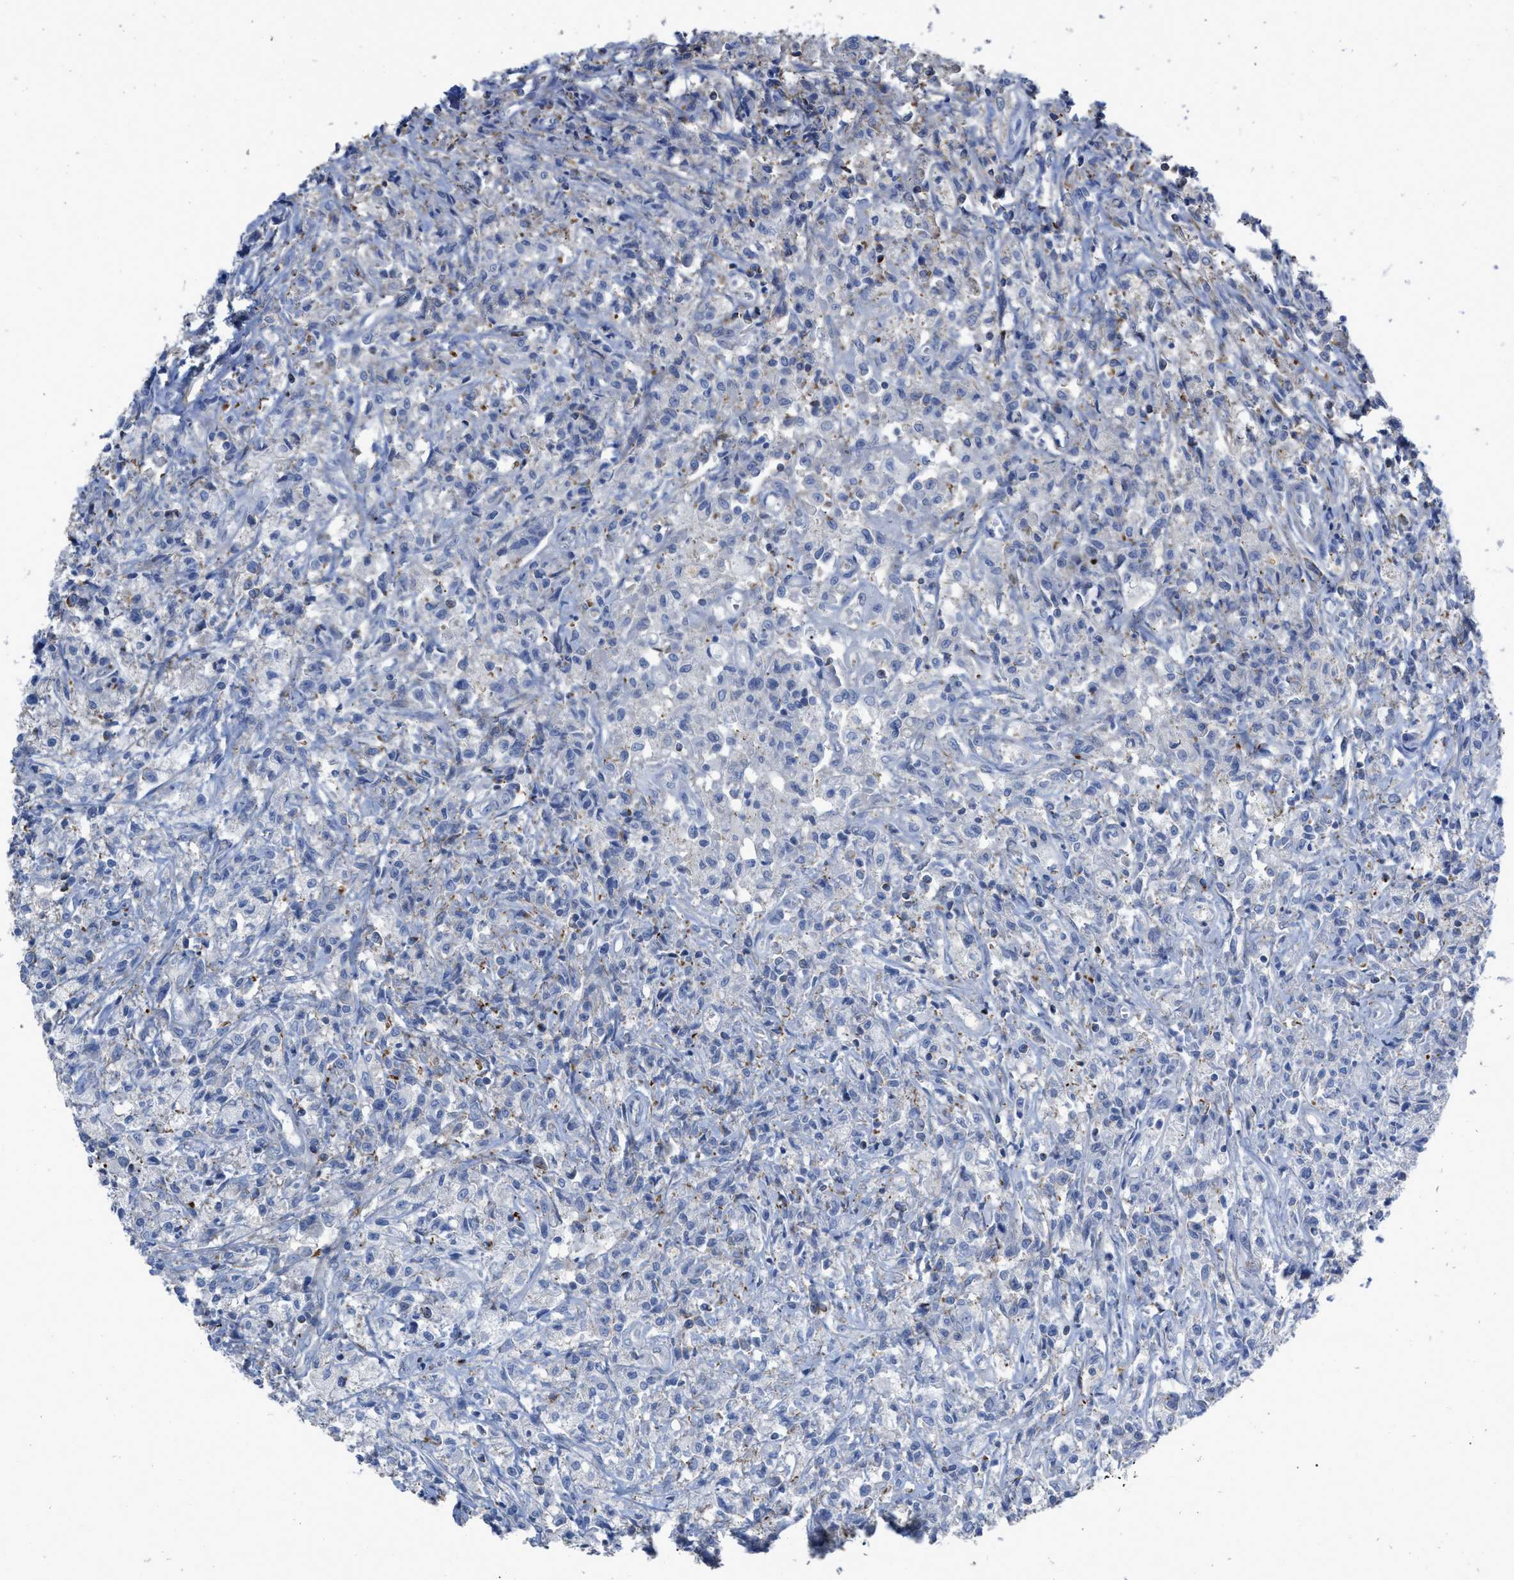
{"staining": {"intensity": "negative", "quantity": "none", "location": "none"}, "tissue": "testis cancer", "cell_type": "Tumor cells", "image_type": "cancer", "snomed": [{"axis": "morphology", "description": "Carcinoma, Embryonal, NOS"}, {"axis": "topography", "description": "Testis"}], "caption": "An IHC image of embryonal carcinoma (testis) is shown. There is no staining in tumor cells of embryonal carcinoma (testis).", "gene": "PRMT2", "patient": {"sex": "male", "age": 2}}